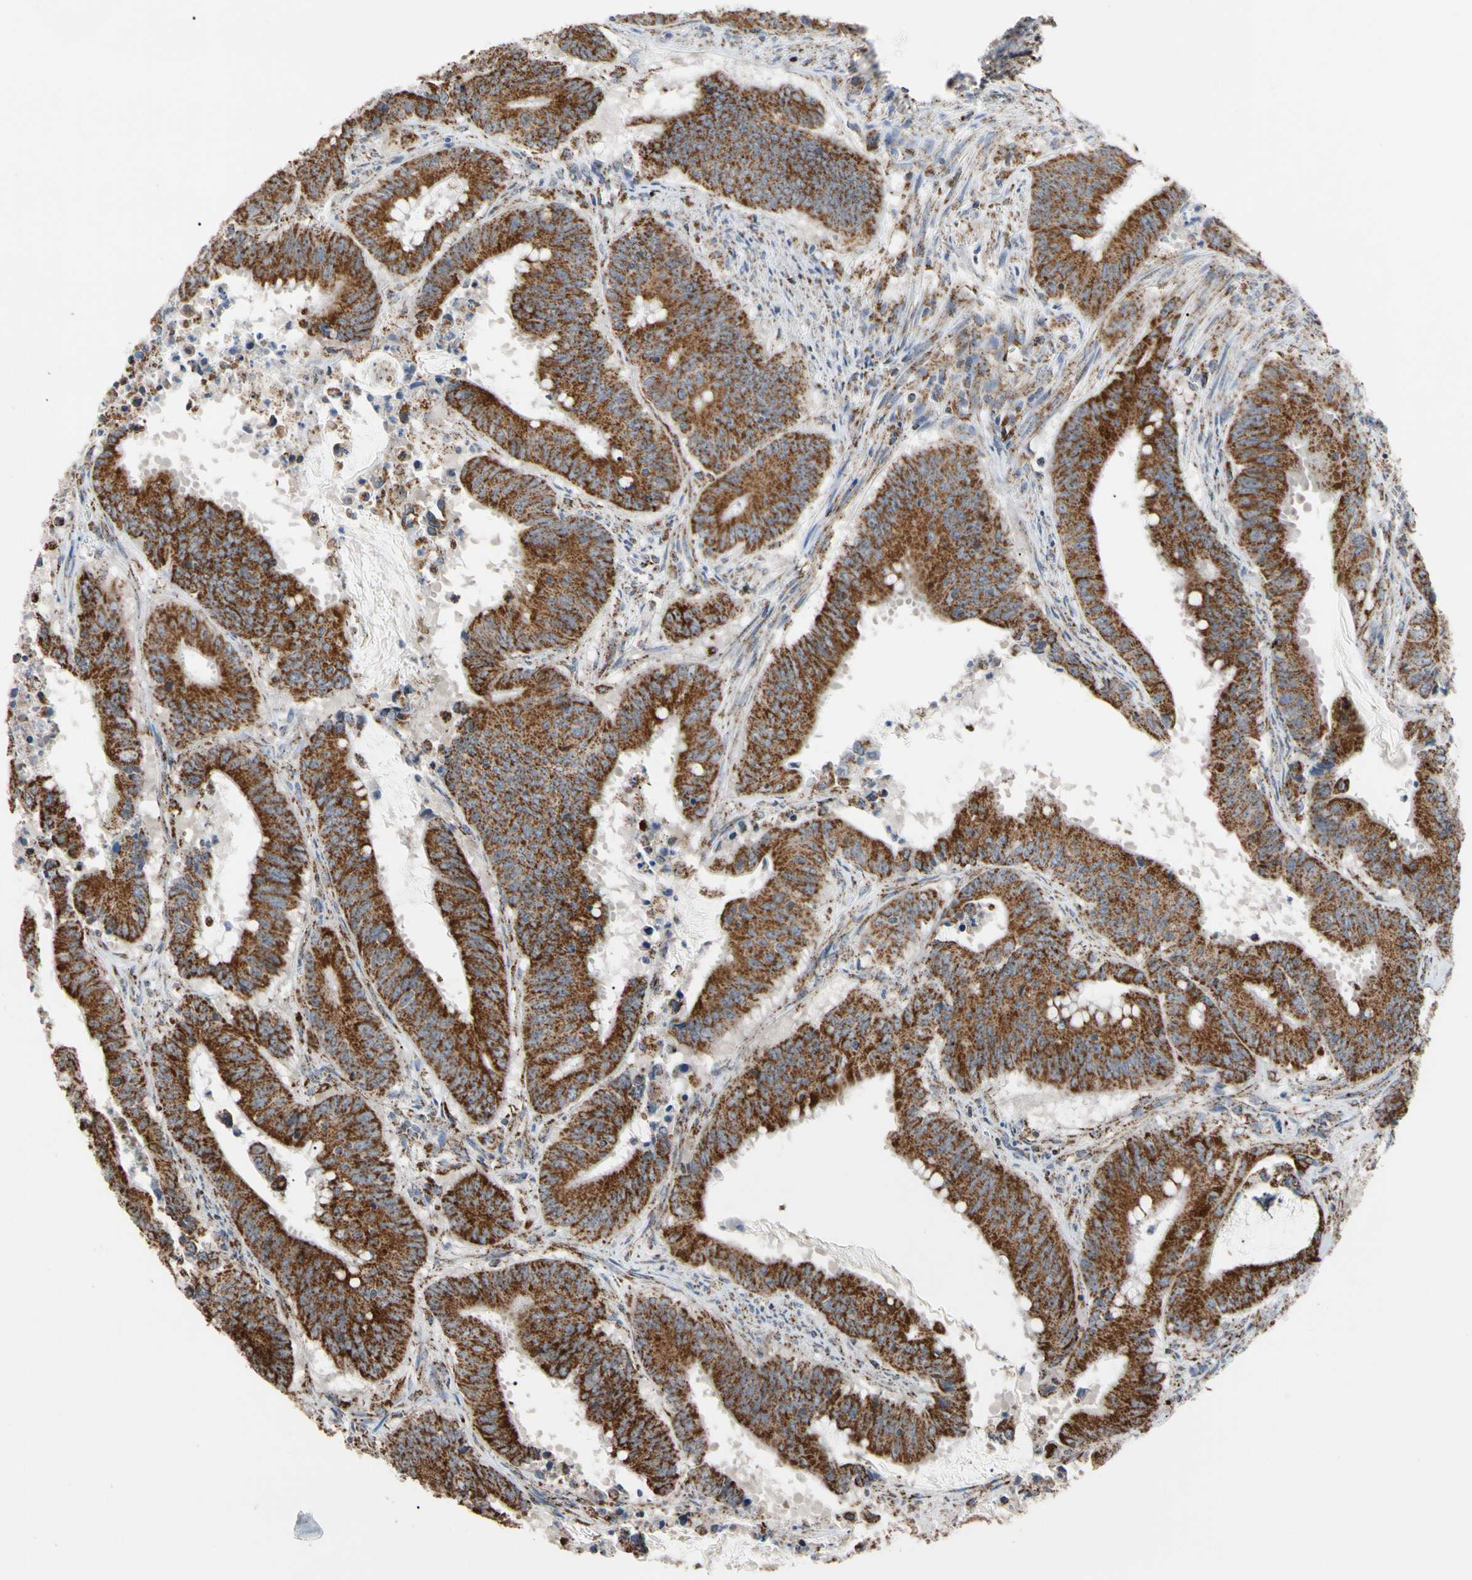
{"staining": {"intensity": "strong", "quantity": ">75%", "location": "cytoplasmic/membranous"}, "tissue": "colorectal cancer", "cell_type": "Tumor cells", "image_type": "cancer", "snomed": [{"axis": "morphology", "description": "Adenocarcinoma, NOS"}, {"axis": "topography", "description": "Colon"}], "caption": "Strong cytoplasmic/membranous protein positivity is seen in about >75% of tumor cells in colorectal adenocarcinoma.", "gene": "FAM110B", "patient": {"sex": "male", "age": 45}}